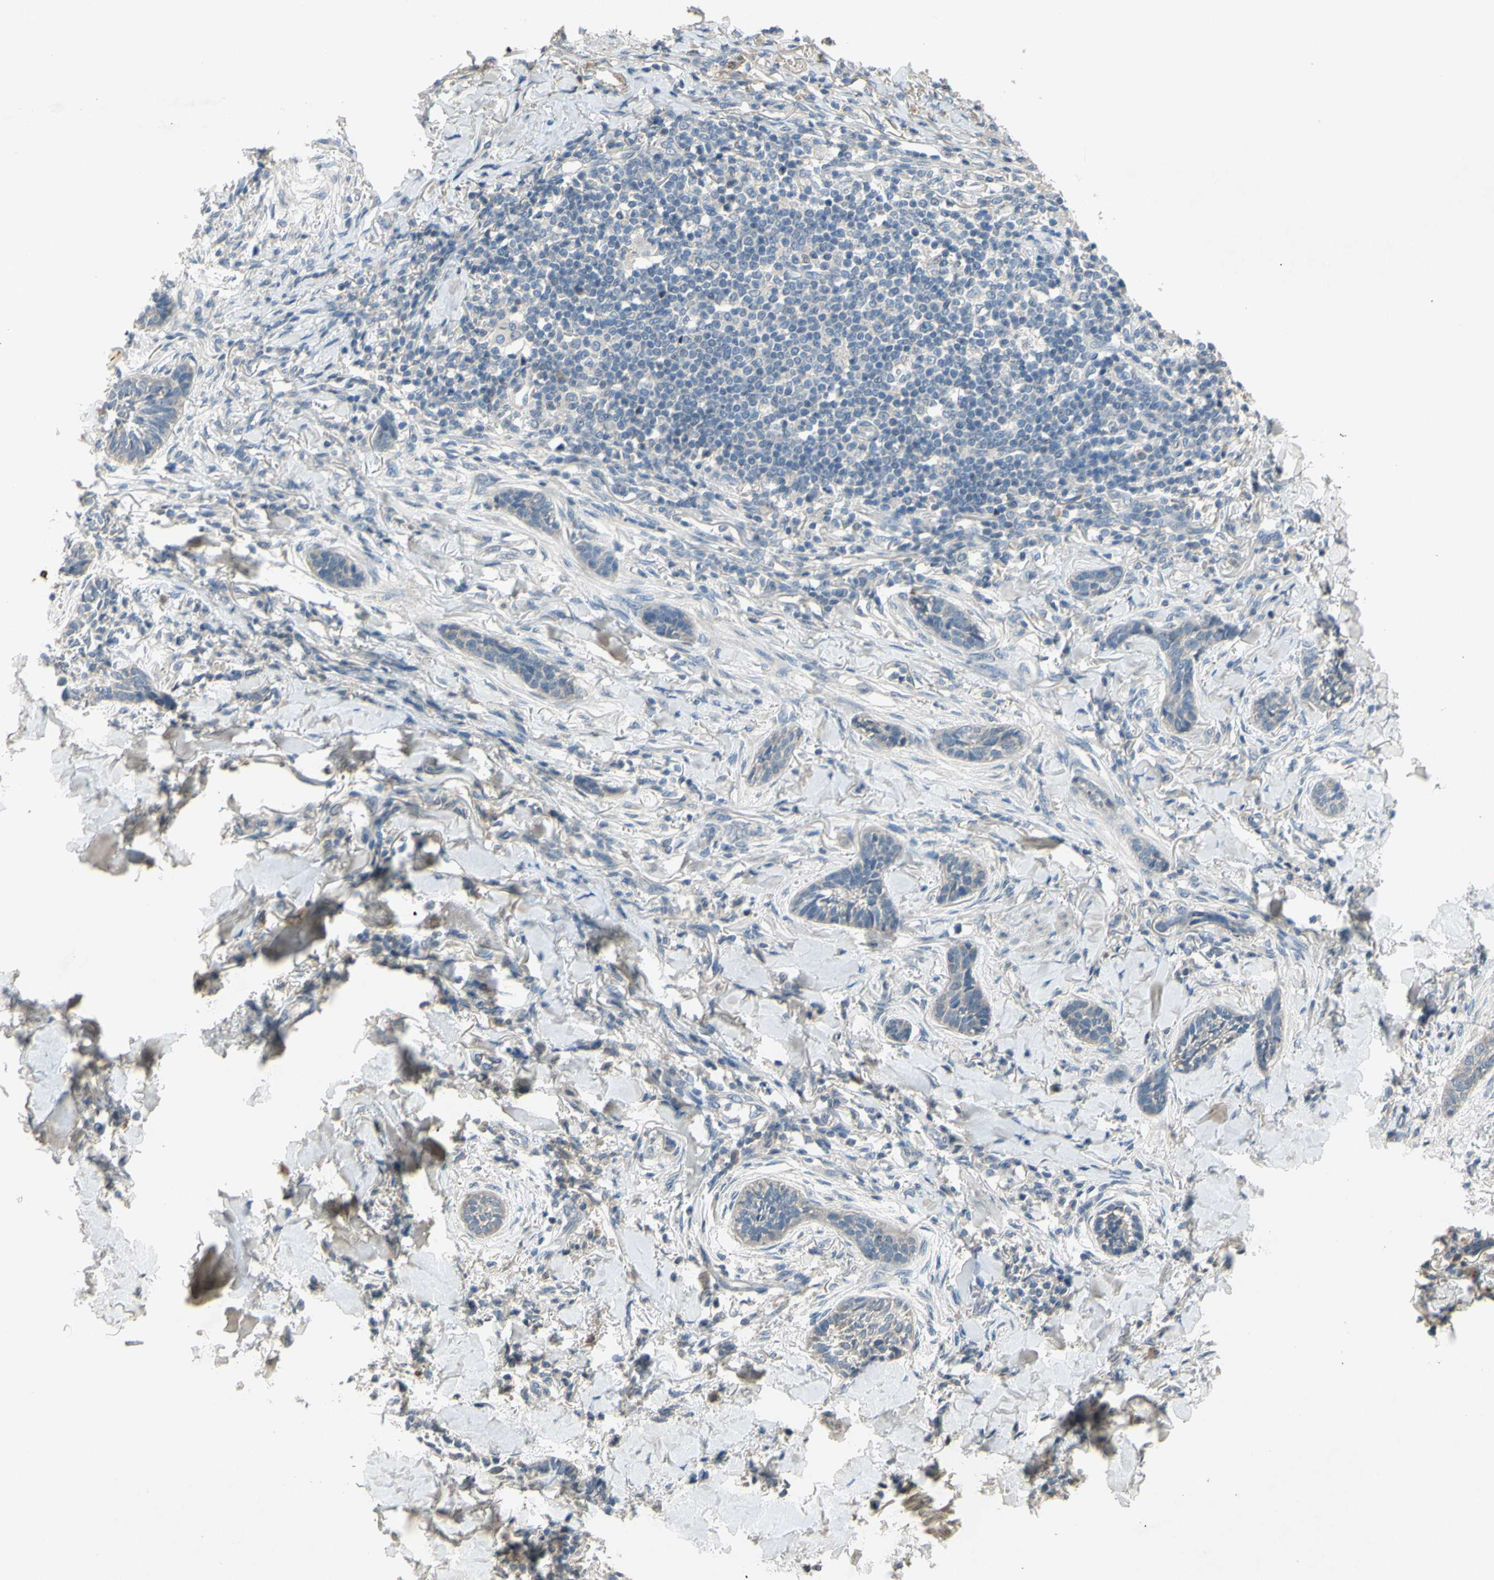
{"staining": {"intensity": "negative", "quantity": "none", "location": "none"}, "tissue": "skin cancer", "cell_type": "Tumor cells", "image_type": "cancer", "snomed": [{"axis": "morphology", "description": "Papilloma, NOS"}, {"axis": "morphology", "description": "Basal cell carcinoma"}, {"axis": "topography", "description": "Skin"}], "caption": "This image is of skin cancer stained with IHC to label a protein in brown with the nuclei are counter-stained blue. There is no staining in tumor cells. (Immunohistochemistry (ihc), brightfield microscopy, high magnification).", "gene": "TIMM21", "patient": {"sex": "male", "age": 87}}